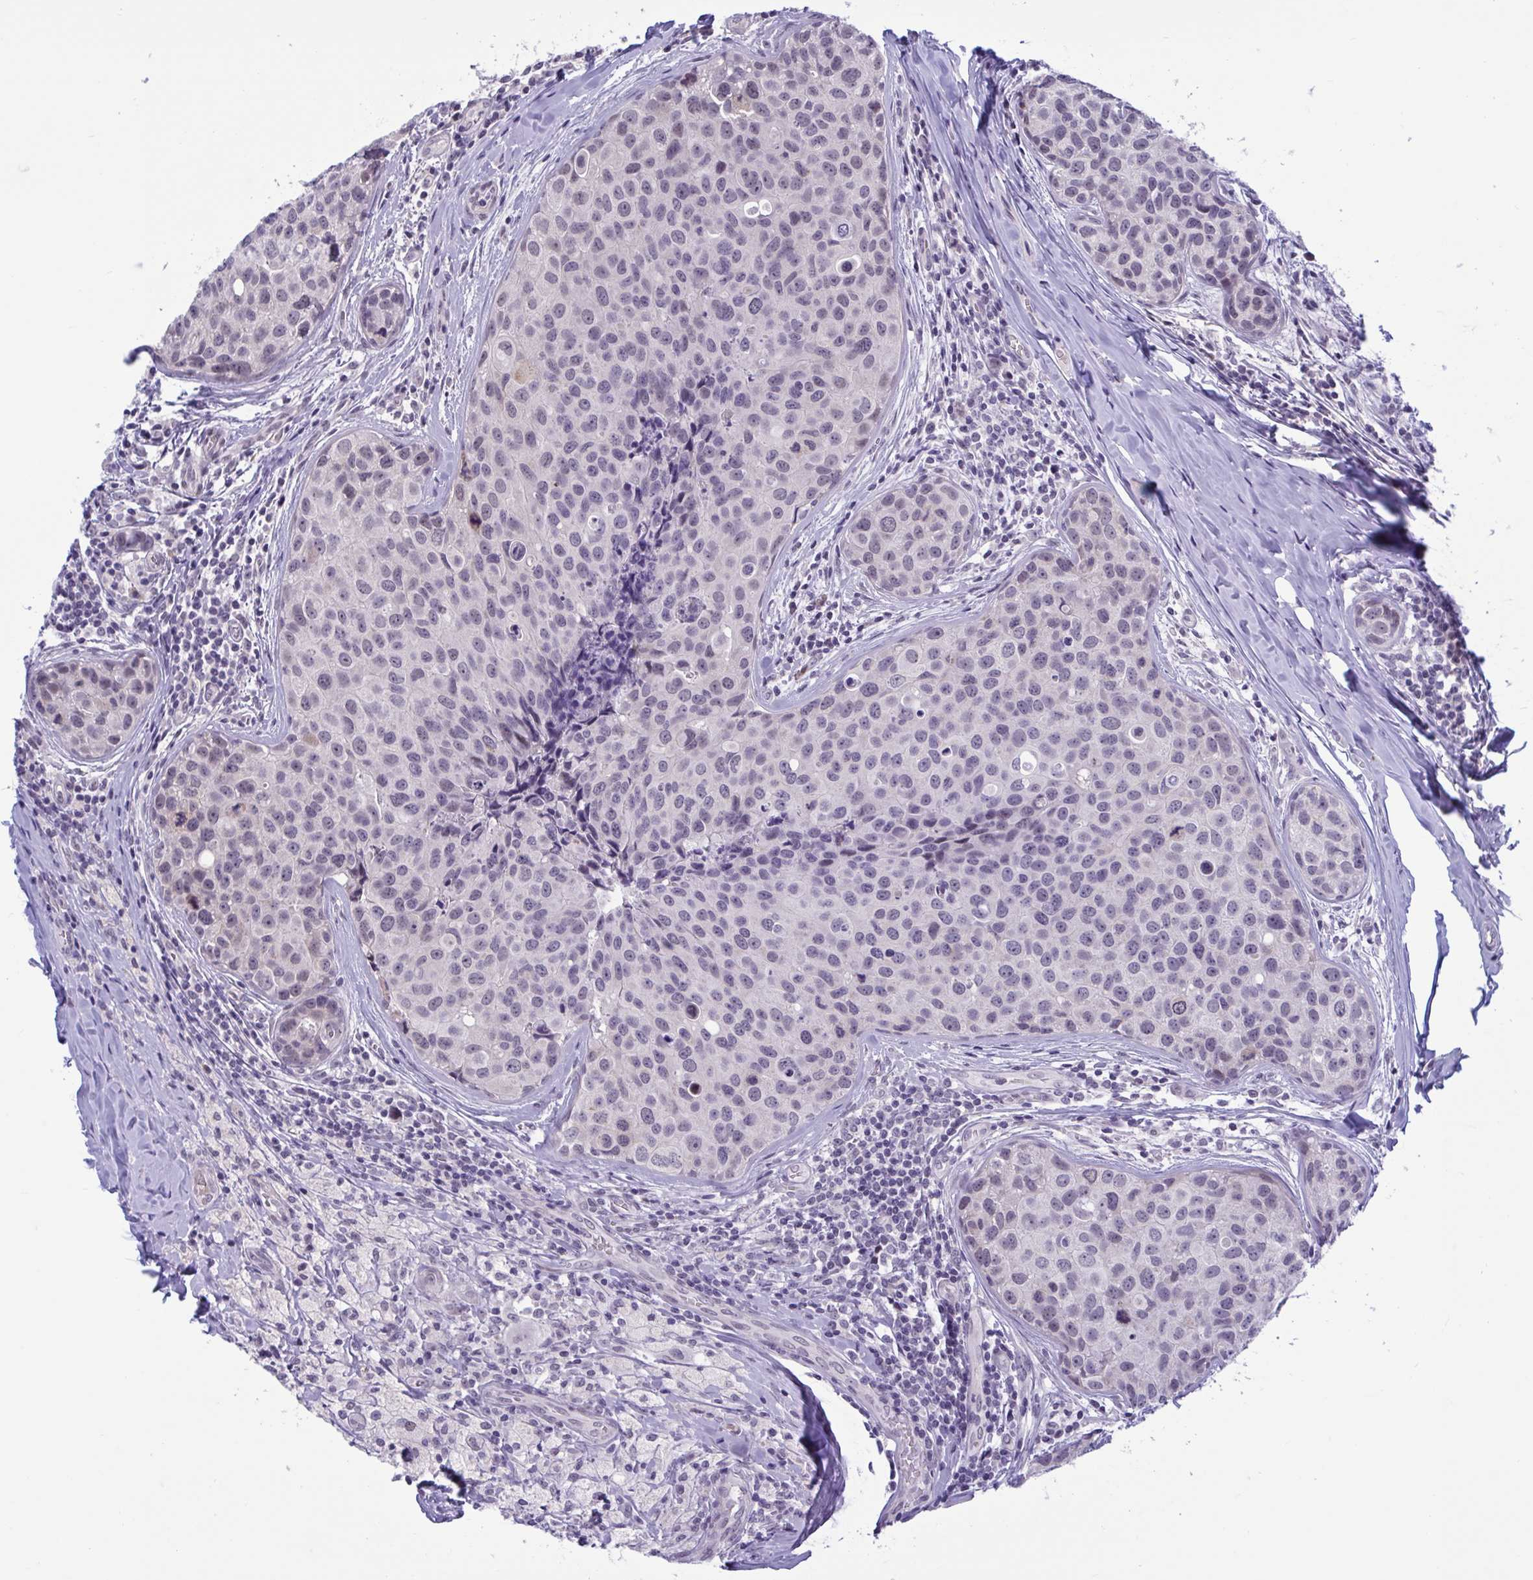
{"staining": {"intensity": "negative", "quantity": "none", "location": "none"}, "tissue": "breast cancer", "cell_type": "Tumor cells", "image_type": "cancer", "snomed": [{"axis": "morphology", "description": "Duct carcinoma"}, {"axis": "topography", "description": "Breast"}], "caption": "Immunohistochemical staining of breast infiltrating ductal carcinoma displays no significant staining in tumor cells.", "gene": "CNGB3", "patient": {"sex": "female", "age": 24}}